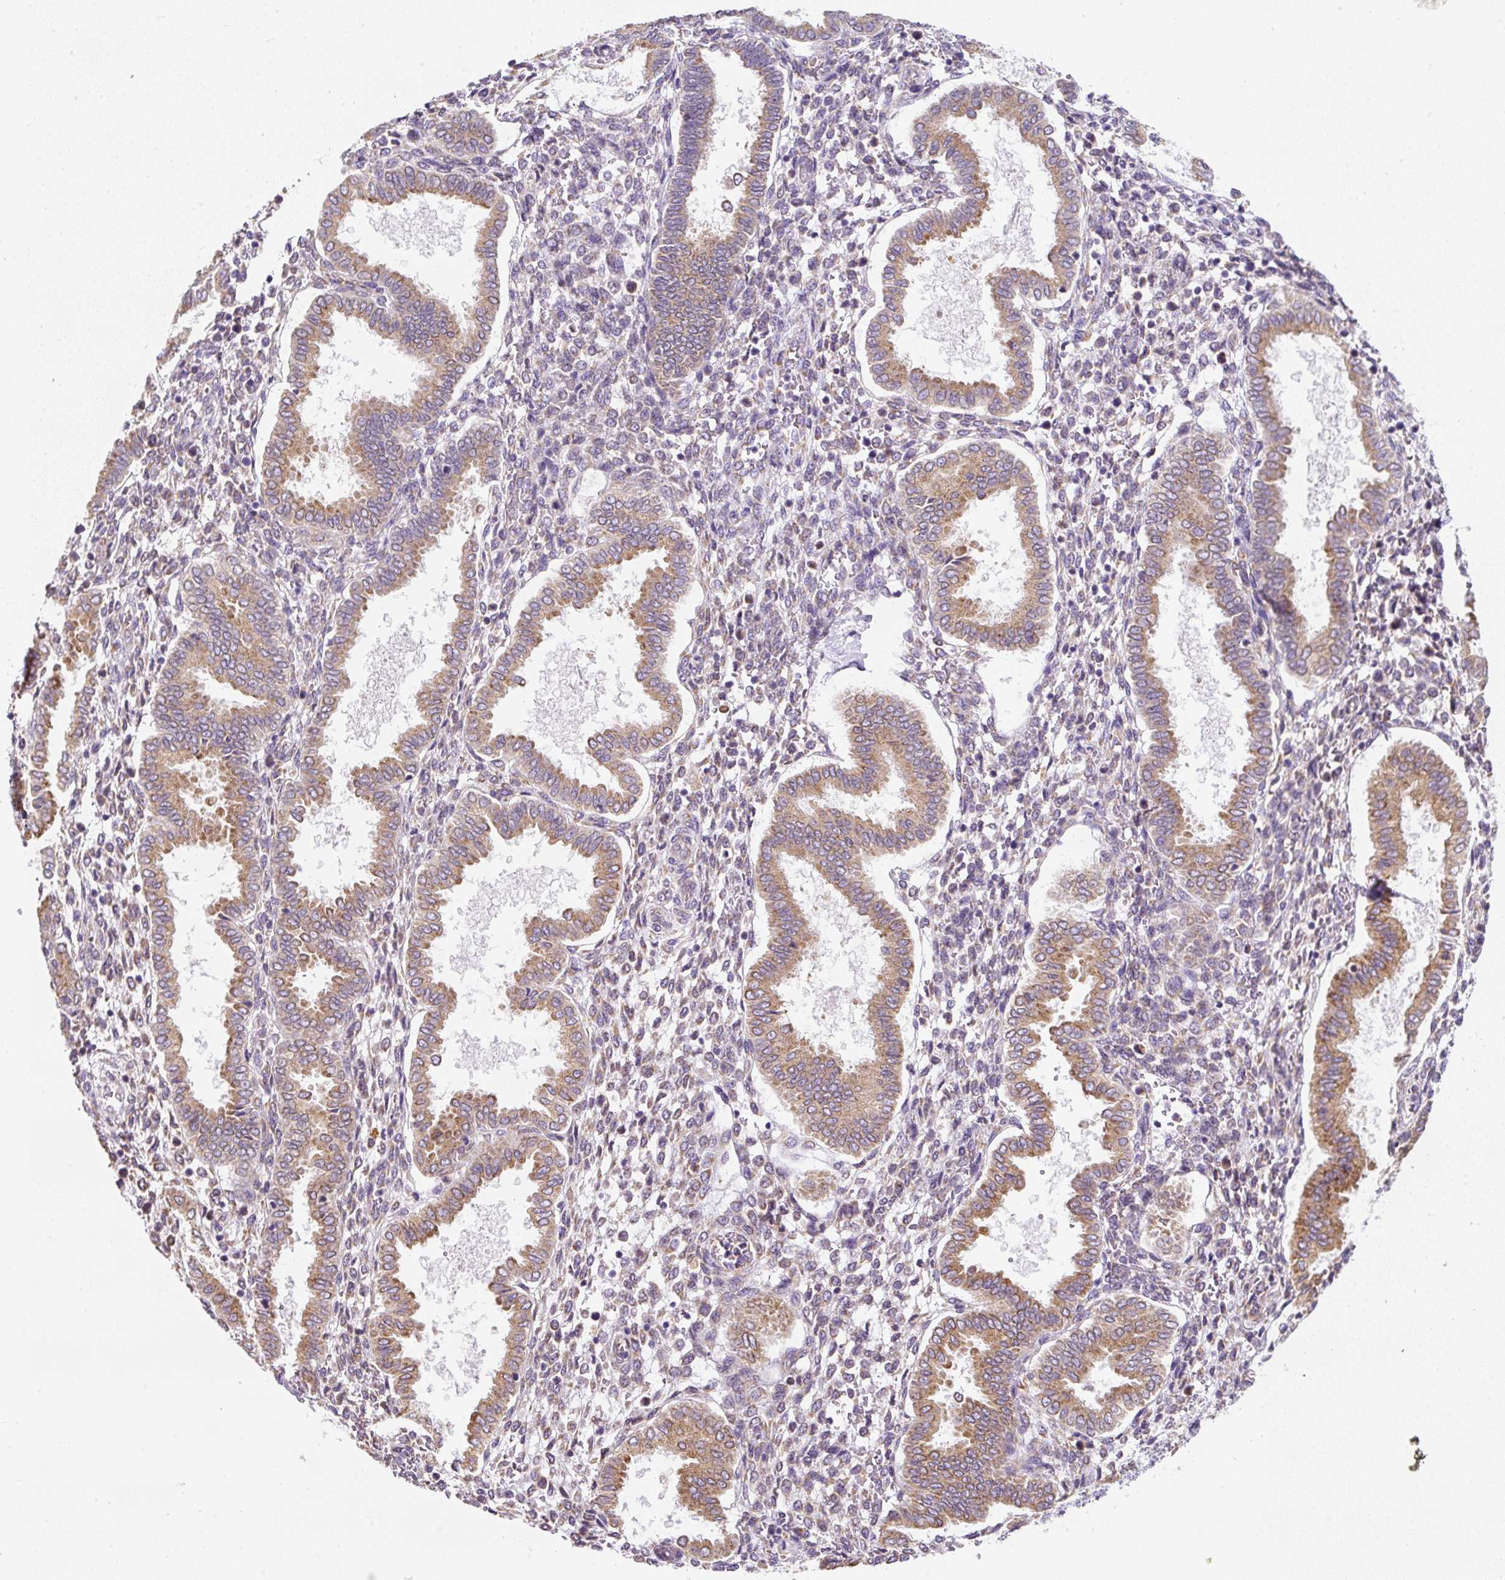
{"staining": {"intensity": "weak", "quantity": "25%-75%", "location": "cytoplasmic/membranous"}, "tissue": "endometrium", "cell_type": "Cells in endometrial stroma", "image_type": "normal", "snomed": [{"axis": "morphology", "description": "Normal tissue, NOS"}, {"axis": "topography", "description": "Endometrium"}], "caption": "Protein staining of benign endometrium exhibits weak cytoplasmic/membranous staining in about 25%-75% of cells in endometrial stroma.", "gene": "DDOST", "patient": {"sex": "female", "age": 24}}